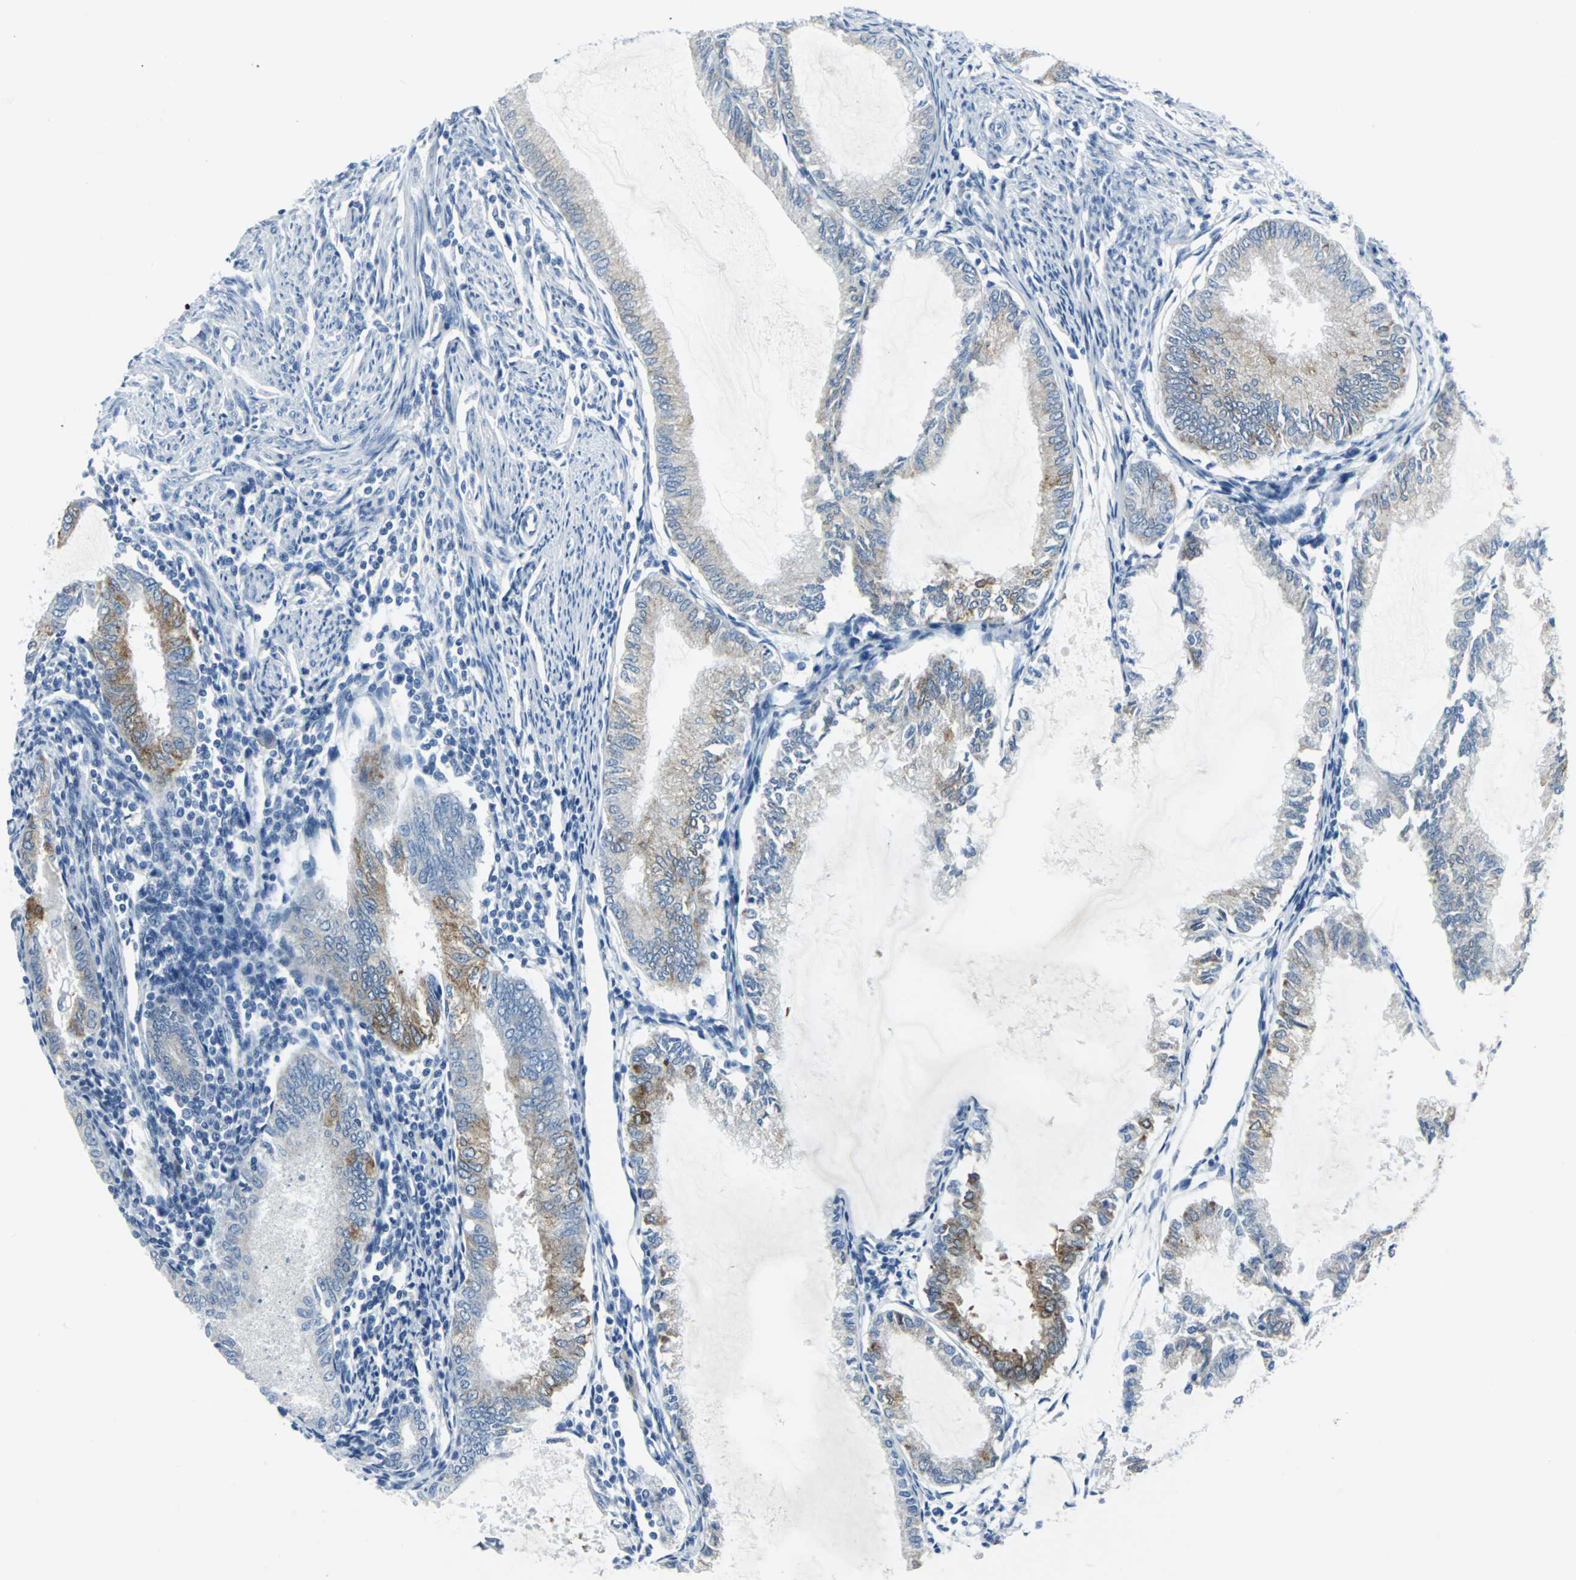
{"staining": {"intensity": "moderate", "quantity": "<25%", "location": "cytoplasmic/membranous"}, "tissue": "endometrial cancer", "cell_type": "Tumor cells", "image_type": "cancer", "snomed": [{"axis": "morphology", "description": "Adenocarcinoma, NOS"}, {"axis": "topography", "description": "Endometrium"}], "caption": "An immunohistochemistry (IHC) micrograph of neoplastic tissue is shown. Protein staining in brown highlights moderate cytoplasmic/membranous positivity in adenocarcinoma (endometrial) within tumor cells. (Brightfield microscopy of DAB IHC at high magnification).", "gene": "CYB5A", "patient": {"sex": "female", "age": 86}}